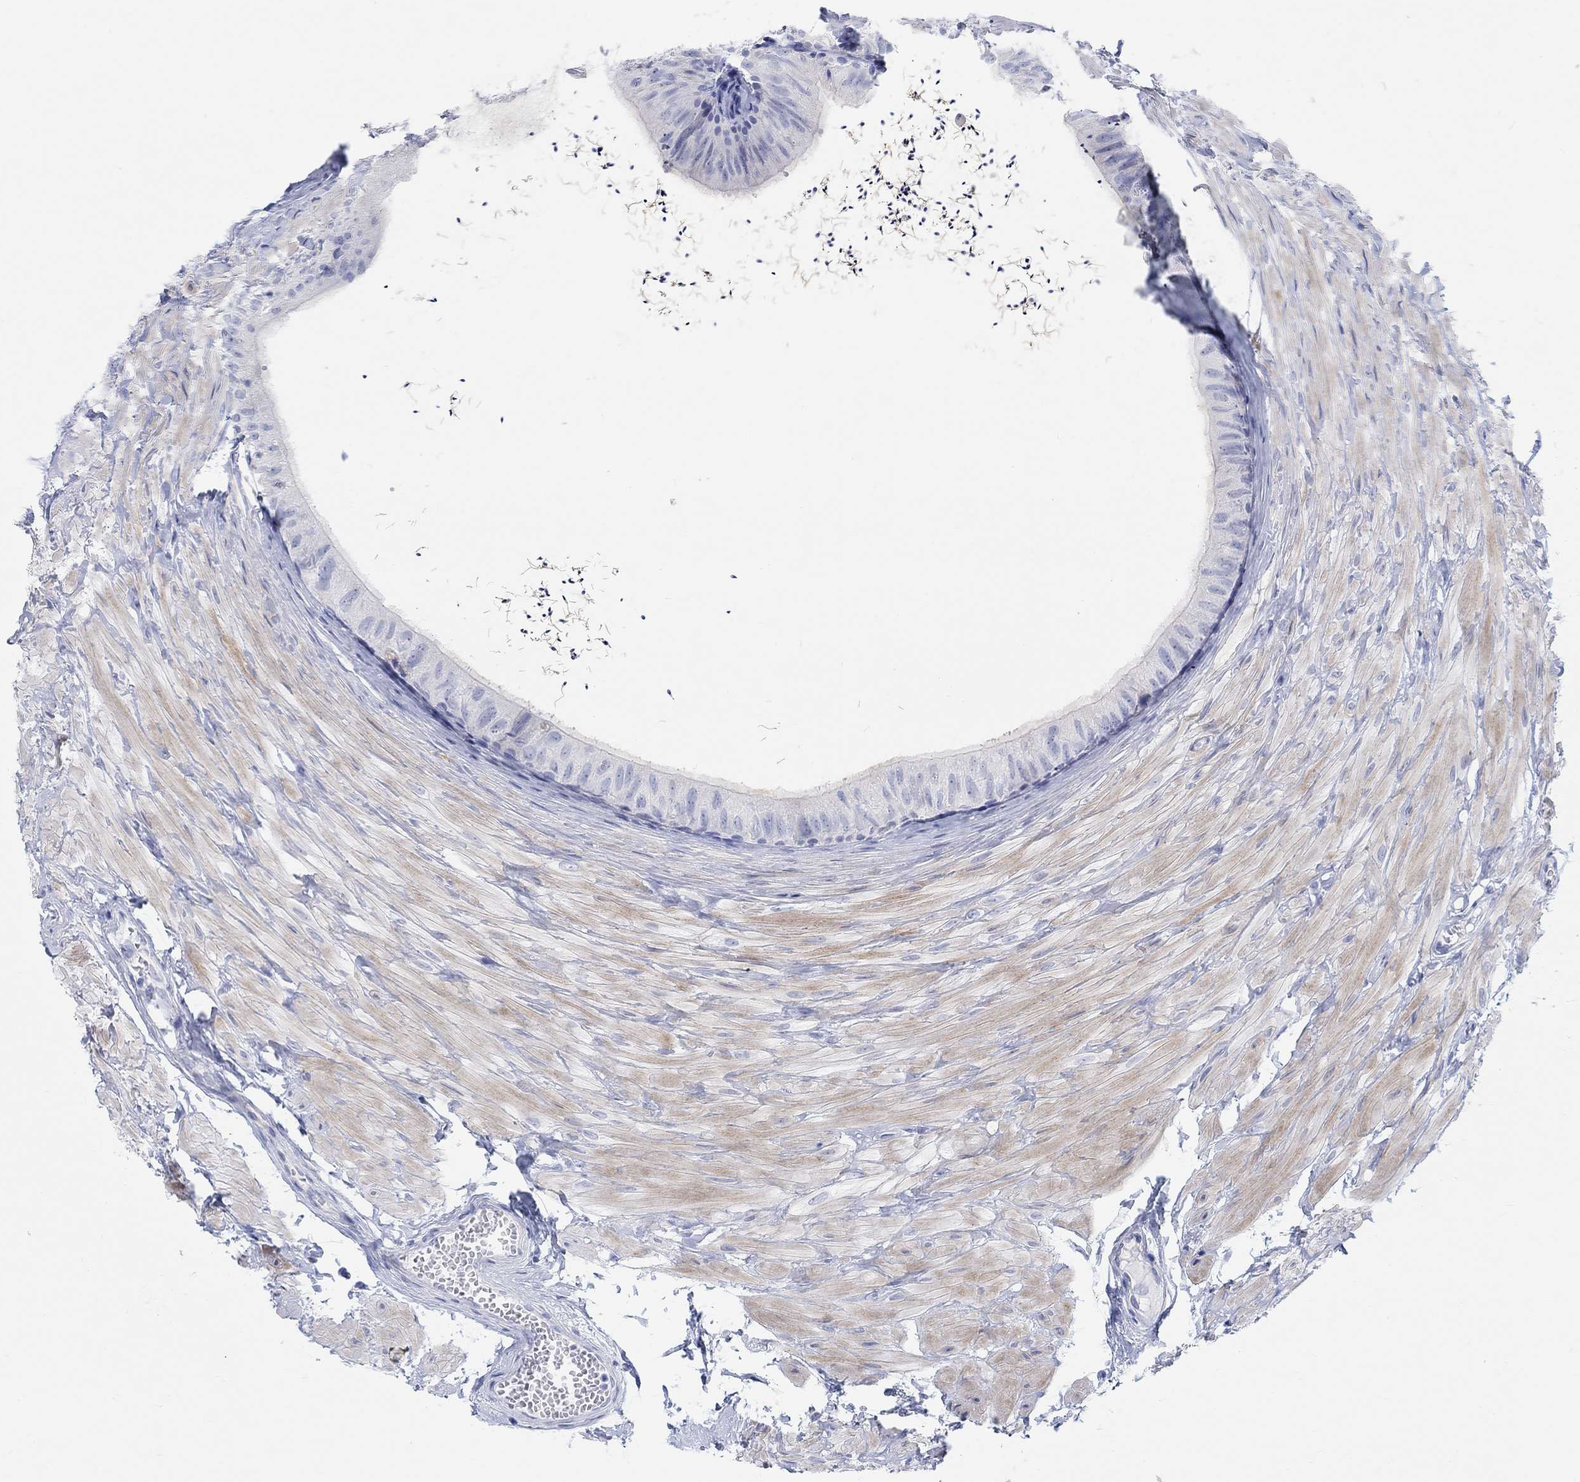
{"staining": {"intensity": "weak", "quantity": "<25%", "location": "cytoplasmic/membranous"}, "tissue": "epididymis", "cell_type": "Glandular cells", "image_type": "normal", "snomed": [{"axis": "morphology", "description": "Normal tissue, NOS"}, {"axis": "topography", "description": "Epididymis"}], "caption": "A high-resolution histopathology image shows IHC staining of benign epididymis, which shows no significant staining in glandular cells.", "gene": "XIRP2", "patient": {"sex": "male", "age": 32}}